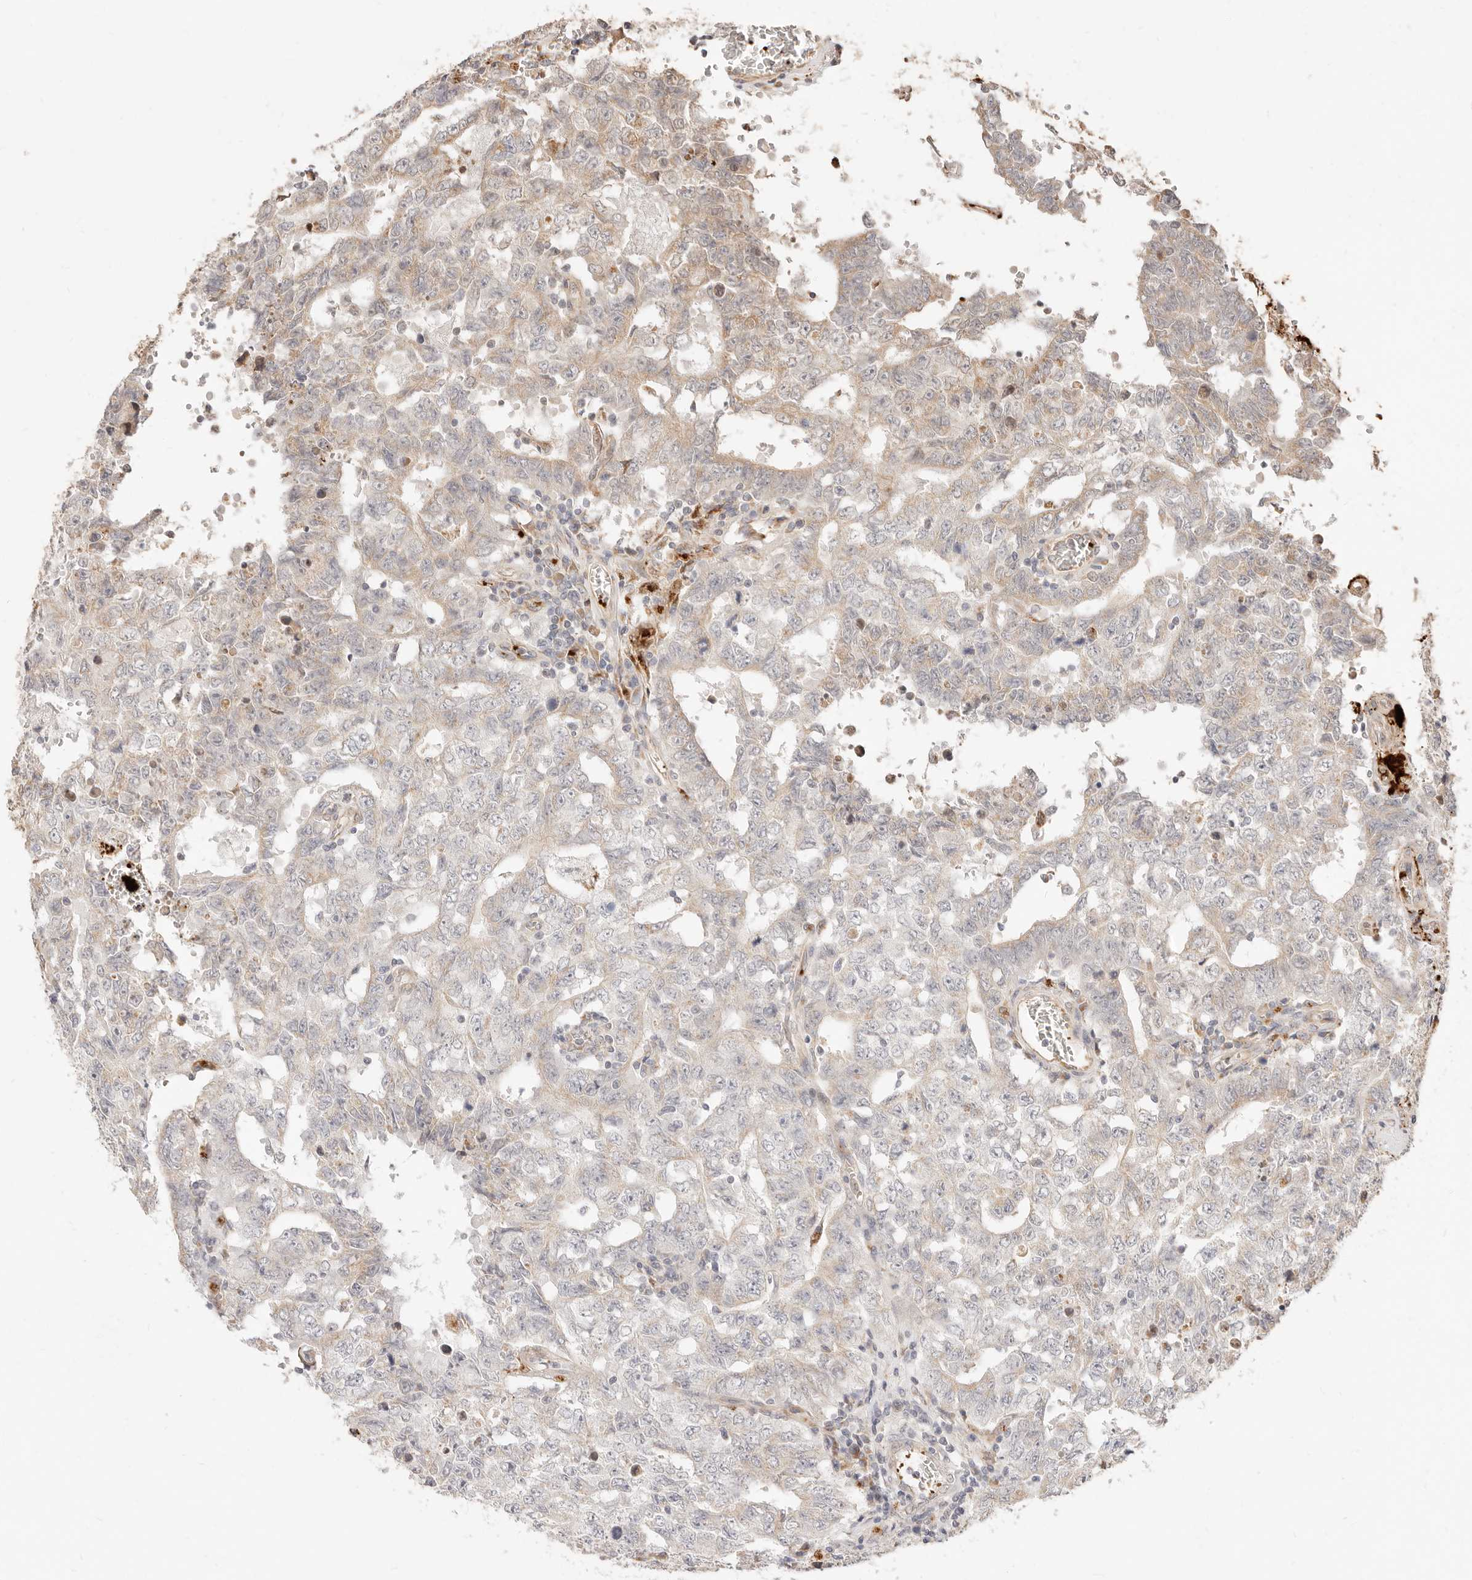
{"staining": {"intensity": "weak", "quantity": "<25%", "location": "cytoplasmic/membranous"}, "tissue": "testis cancer", "cell_type": "Tumor cells", "image_type": "cancer", "snomed": [{"axis": "morphology", "description": "Carcinoma, Embryonal, NOS"}, {"axis": "topography", "description": "Testis"}], "caption": "Immunohistochemistry (IHC) photomicrograph of neoplastic tissue: testis cancer (embryonal carcinoma) stained with DAB reveals no significant protein staining in tumor cells.", "gene": "UBXN10", "patient": {"sex": "male", "age": 26}}